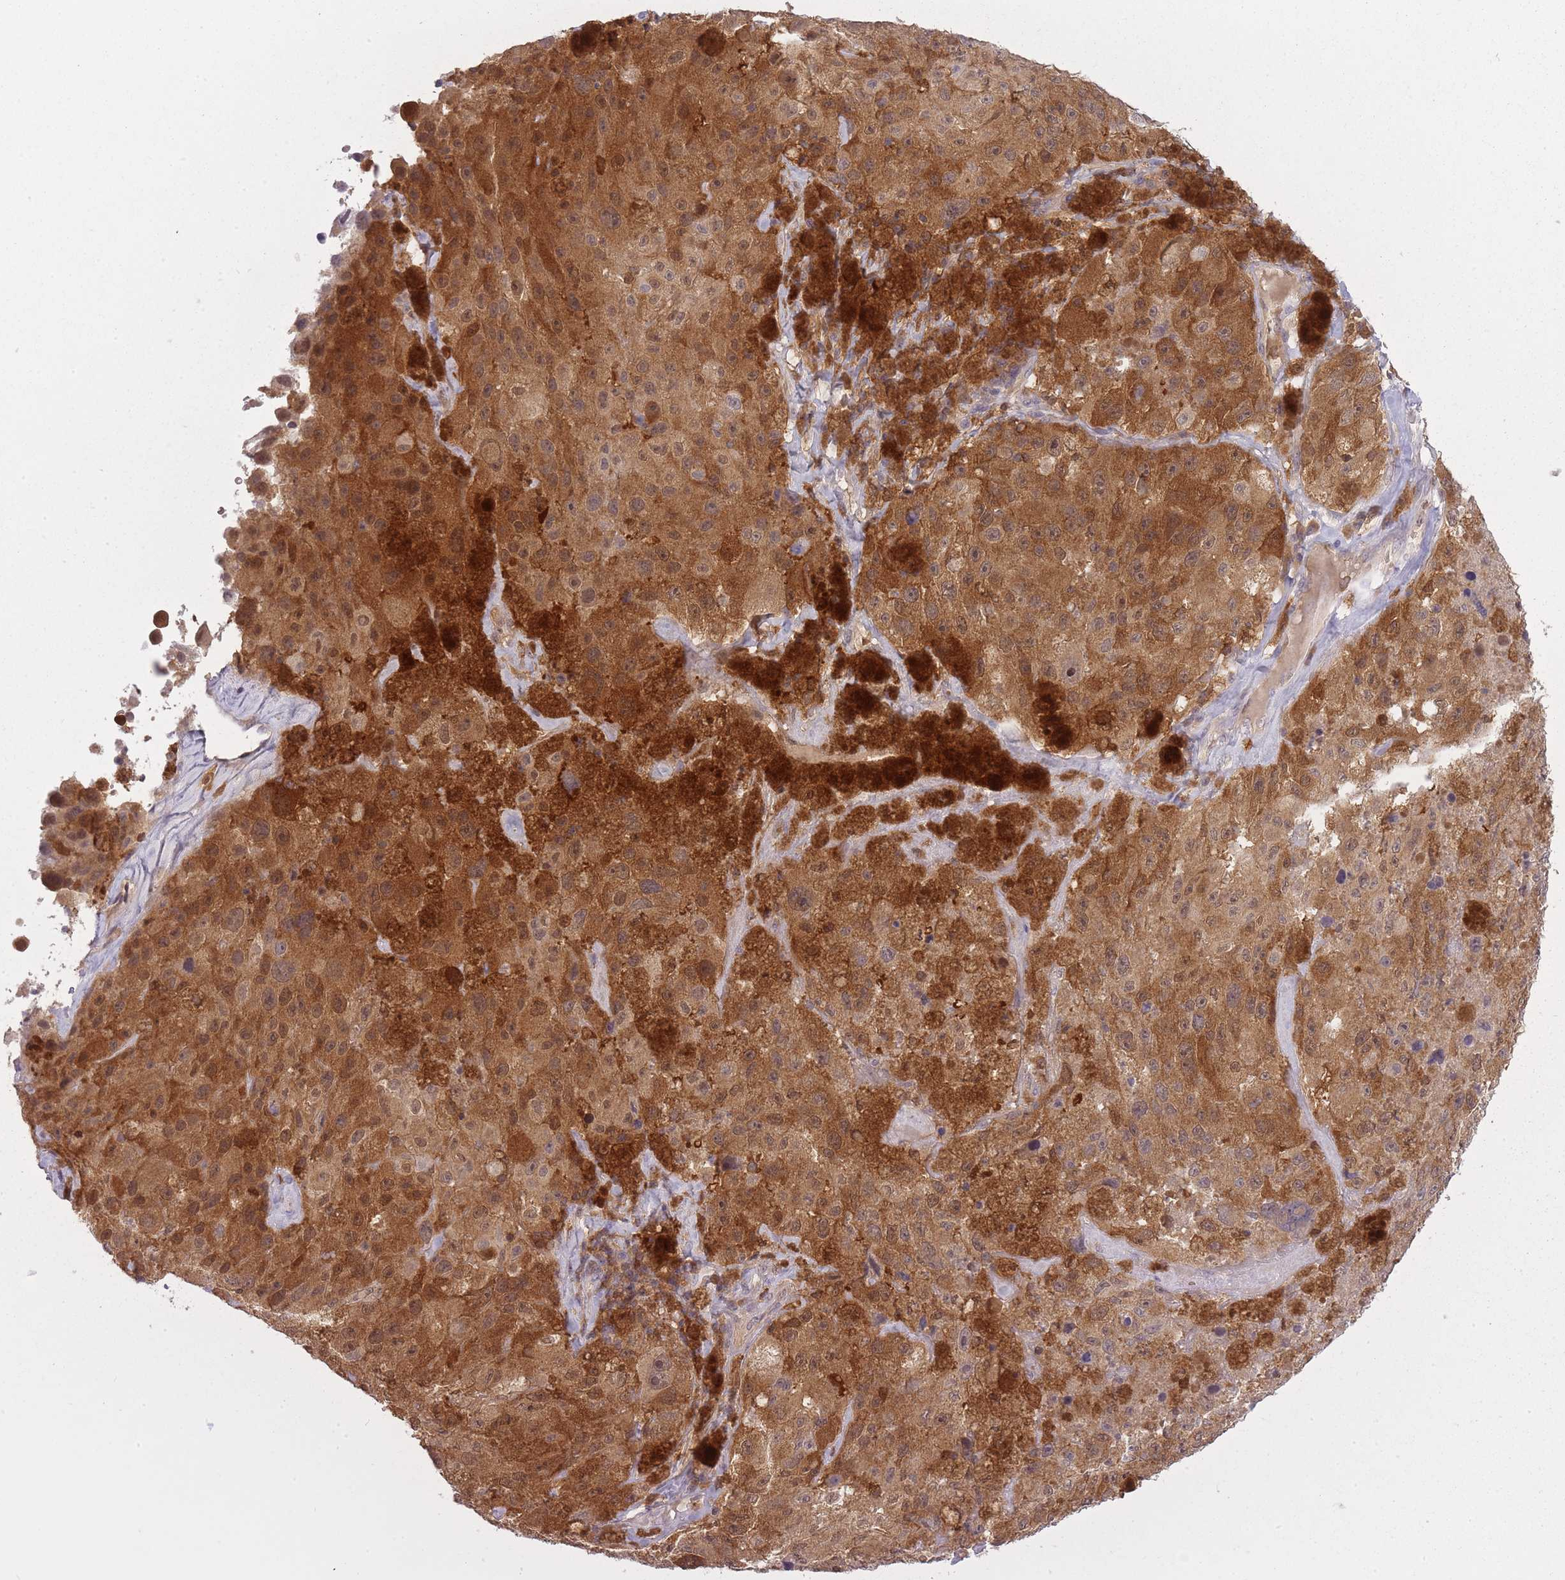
{"staining": {"intensity": "strong", "quantity": ">75%", "location": "cytoplasmic/membranous,nuclear"}, "tissue": "melanoma", "cell_type": "Tumor cells", "image_type": "cancer", "snomed": [{"axis": "morphology", "description": "Malignant melanoma, Metastatic site"}, {"axis": "topography", "description": "Lymph node"}], "caption": "Immunohistochemical staining of malignant melanoma (metastatic site) exhibits high levels of strong cytoplasmic/membranous and nuclear staining in about >75% of tumor cells. (DAB IHC with brightfield microscopy, high magnification).", "gene": "CXorf38", "patient": {"sex": "male", "age": 62}}